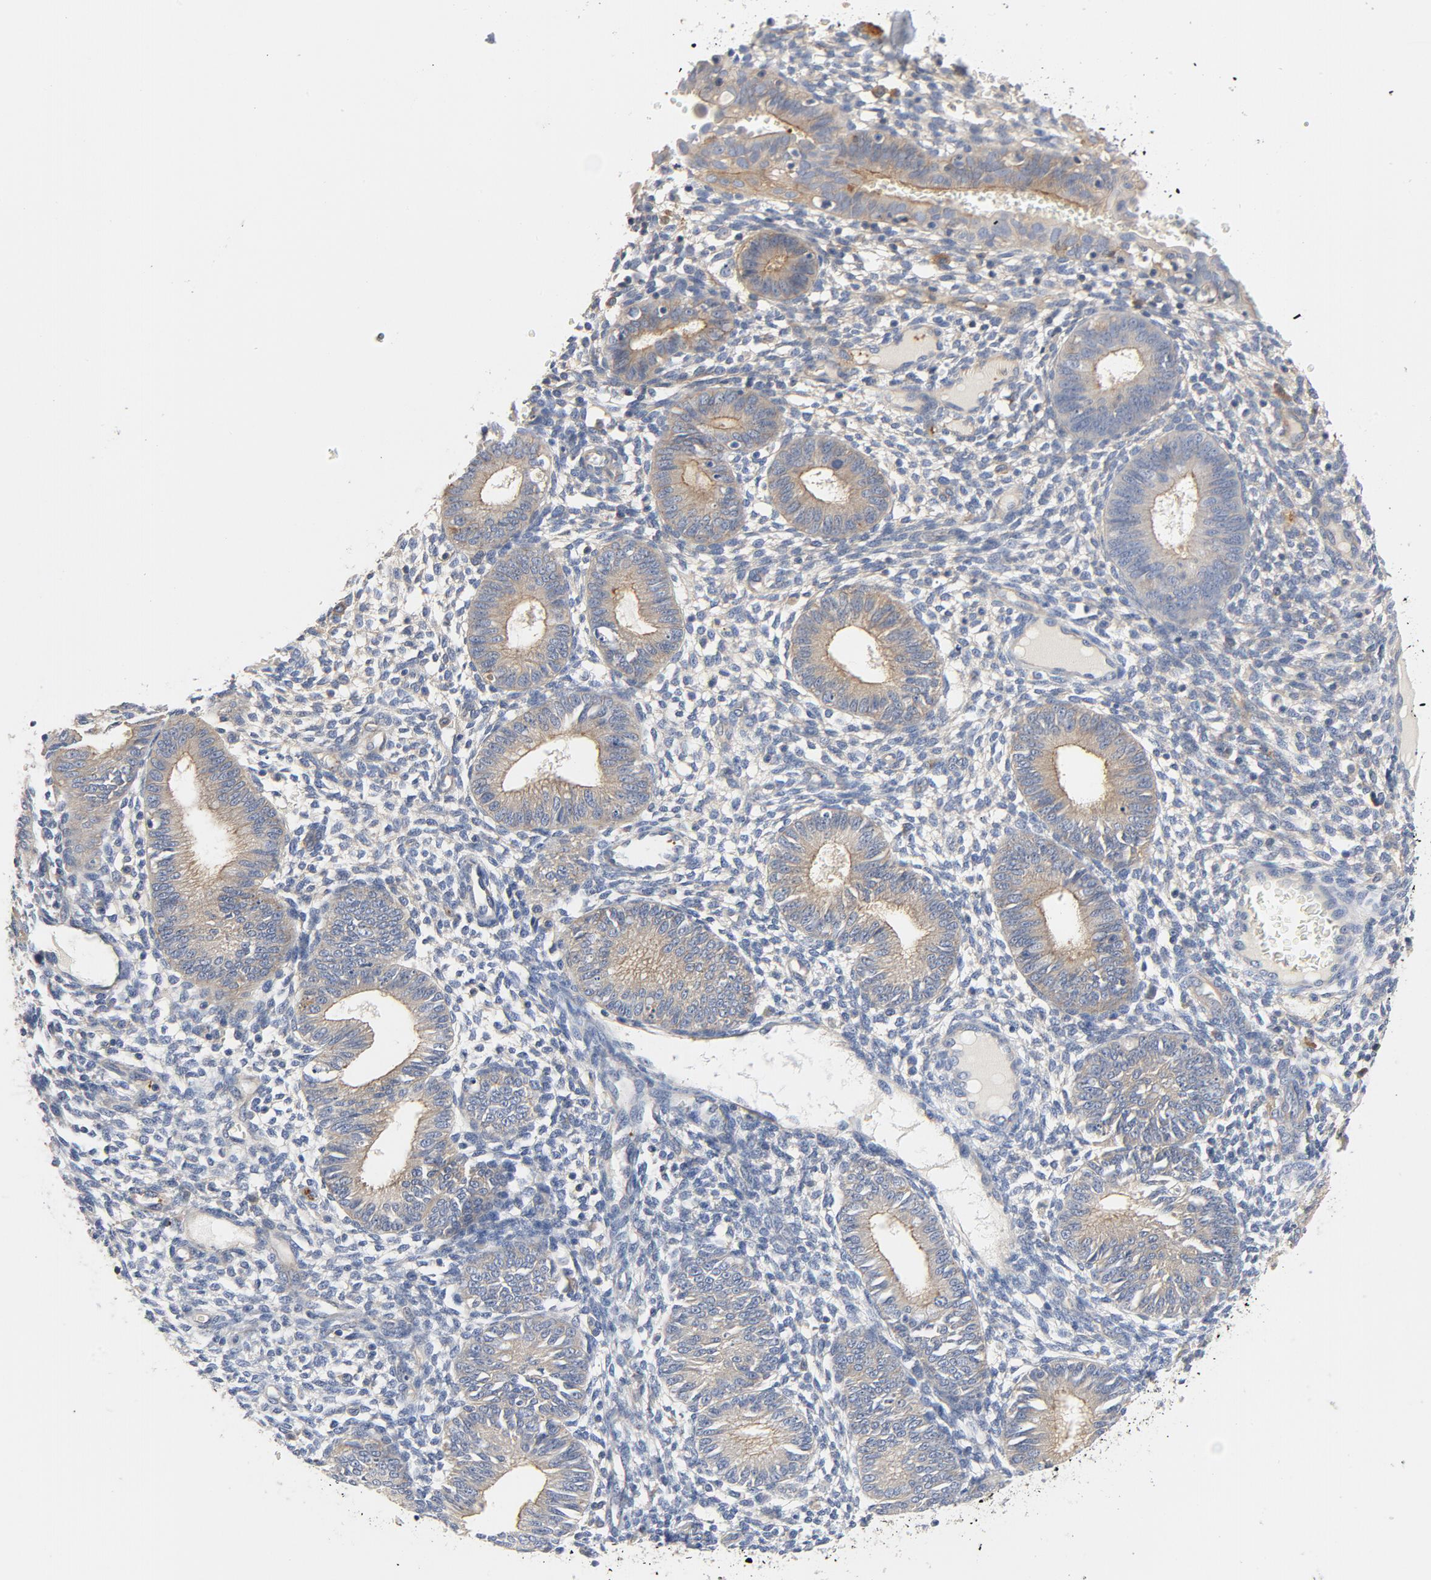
{"staining": {"intensity": "negative", "quantity": "none", "location": "none"}, "tissue": "endometrium", "cell_type": "Cells in endometrial stroma", "image_type": "normal", "snomed": [{"axis": "morphology", "description": "Normal tissue, NOS"}, {"axis": "topography", "description": "Endometrium"}], "caption": "Immunohistochemical staining of normal endometrium shows no significant expression in cells in endometrial stroma. Brightfield microscopy of IHC stained with DAB (brown) and hematoxylin (blue), captured at high magnification.", "gene": "SRC", "patient": {"sex": "female", "age": 61}}